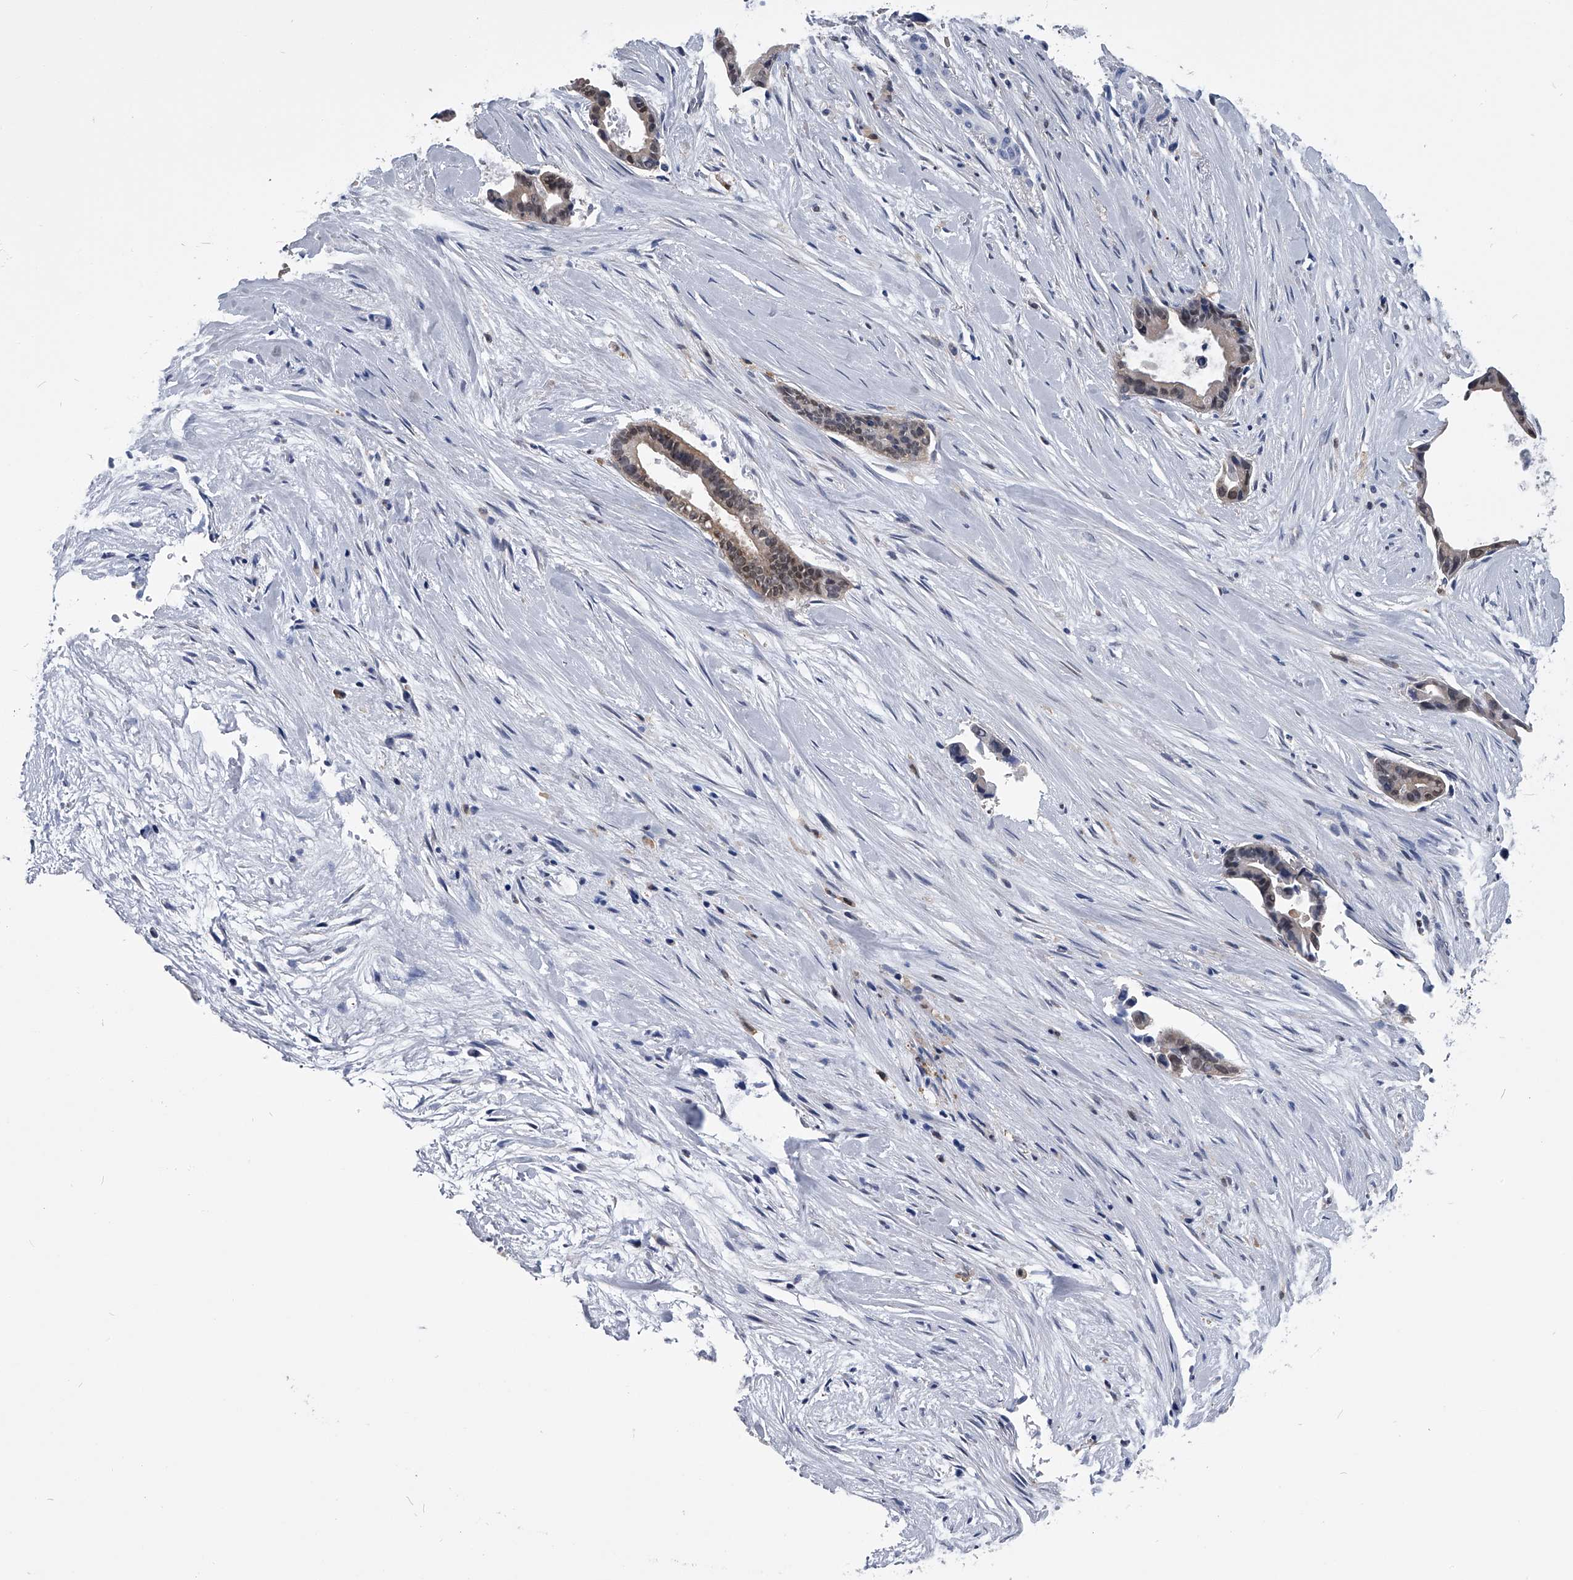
{"staining": {"intensity": "weak", "quantity": "25%-75%", "location": "cytoplasmic/membranous,nuclear"}, "tissue": "liver cancer", "cell_type": "Tumor cells", "image_type": "cancer", "snomed": [{"axis": "morphology", "description": "Cholangiocarcinoma"}, {"axis": "topography", "description": "Liver"}], "caption": "Liver cholangiocarcinoma tissue reveals weak cytoplasmic/membranous and nuclear positivity in approximately 25%-75% of tumor cells", "gene": "PDXK", "patient": {"sex": "female", "age": 55}}